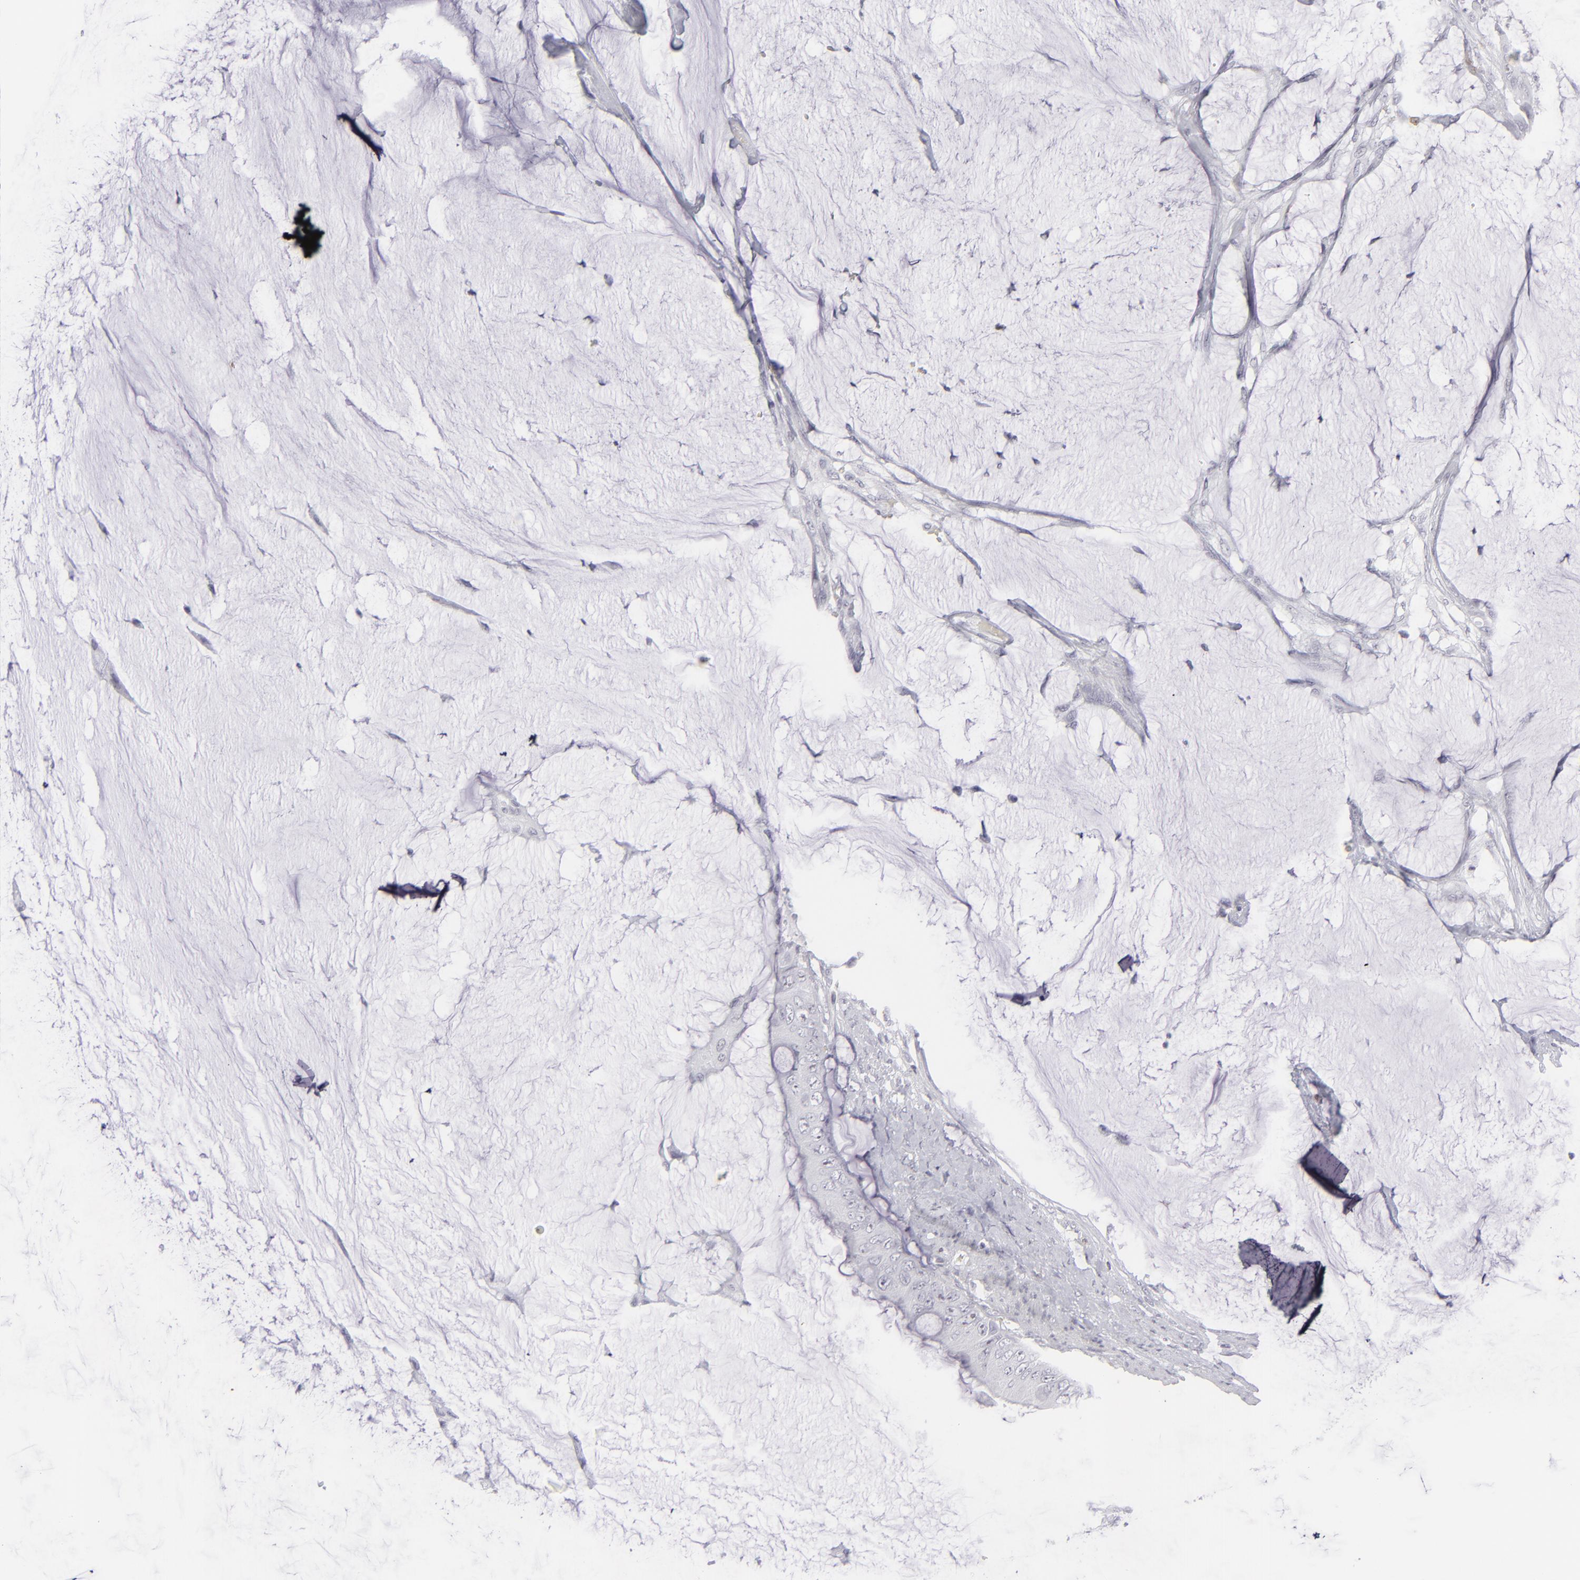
{"staining": {"intensity": "negative", "quantity": "none", "location": "none"}, "tissue": "colorectal cancer", "cell_type": "Tumor cells", "image_type": "cancer", "snomed": [{"axis": "morphology", "description": "Normal tissue, NOS"}, {"axis": "morphology", "description": "Adenocarcinoma, NOS"}, {"axis": "topography", "description": "Rectum"}, {"axis": "topography", "description": "Peripheral nerve tissue"}], "caption": "A high-resolution micrograph shows IHC staining of colorectal adenocarcinoma, which displays no significant staining in tumor cells.", "gene": "CD7", "patient": {"sex": "female", "age": 77}}